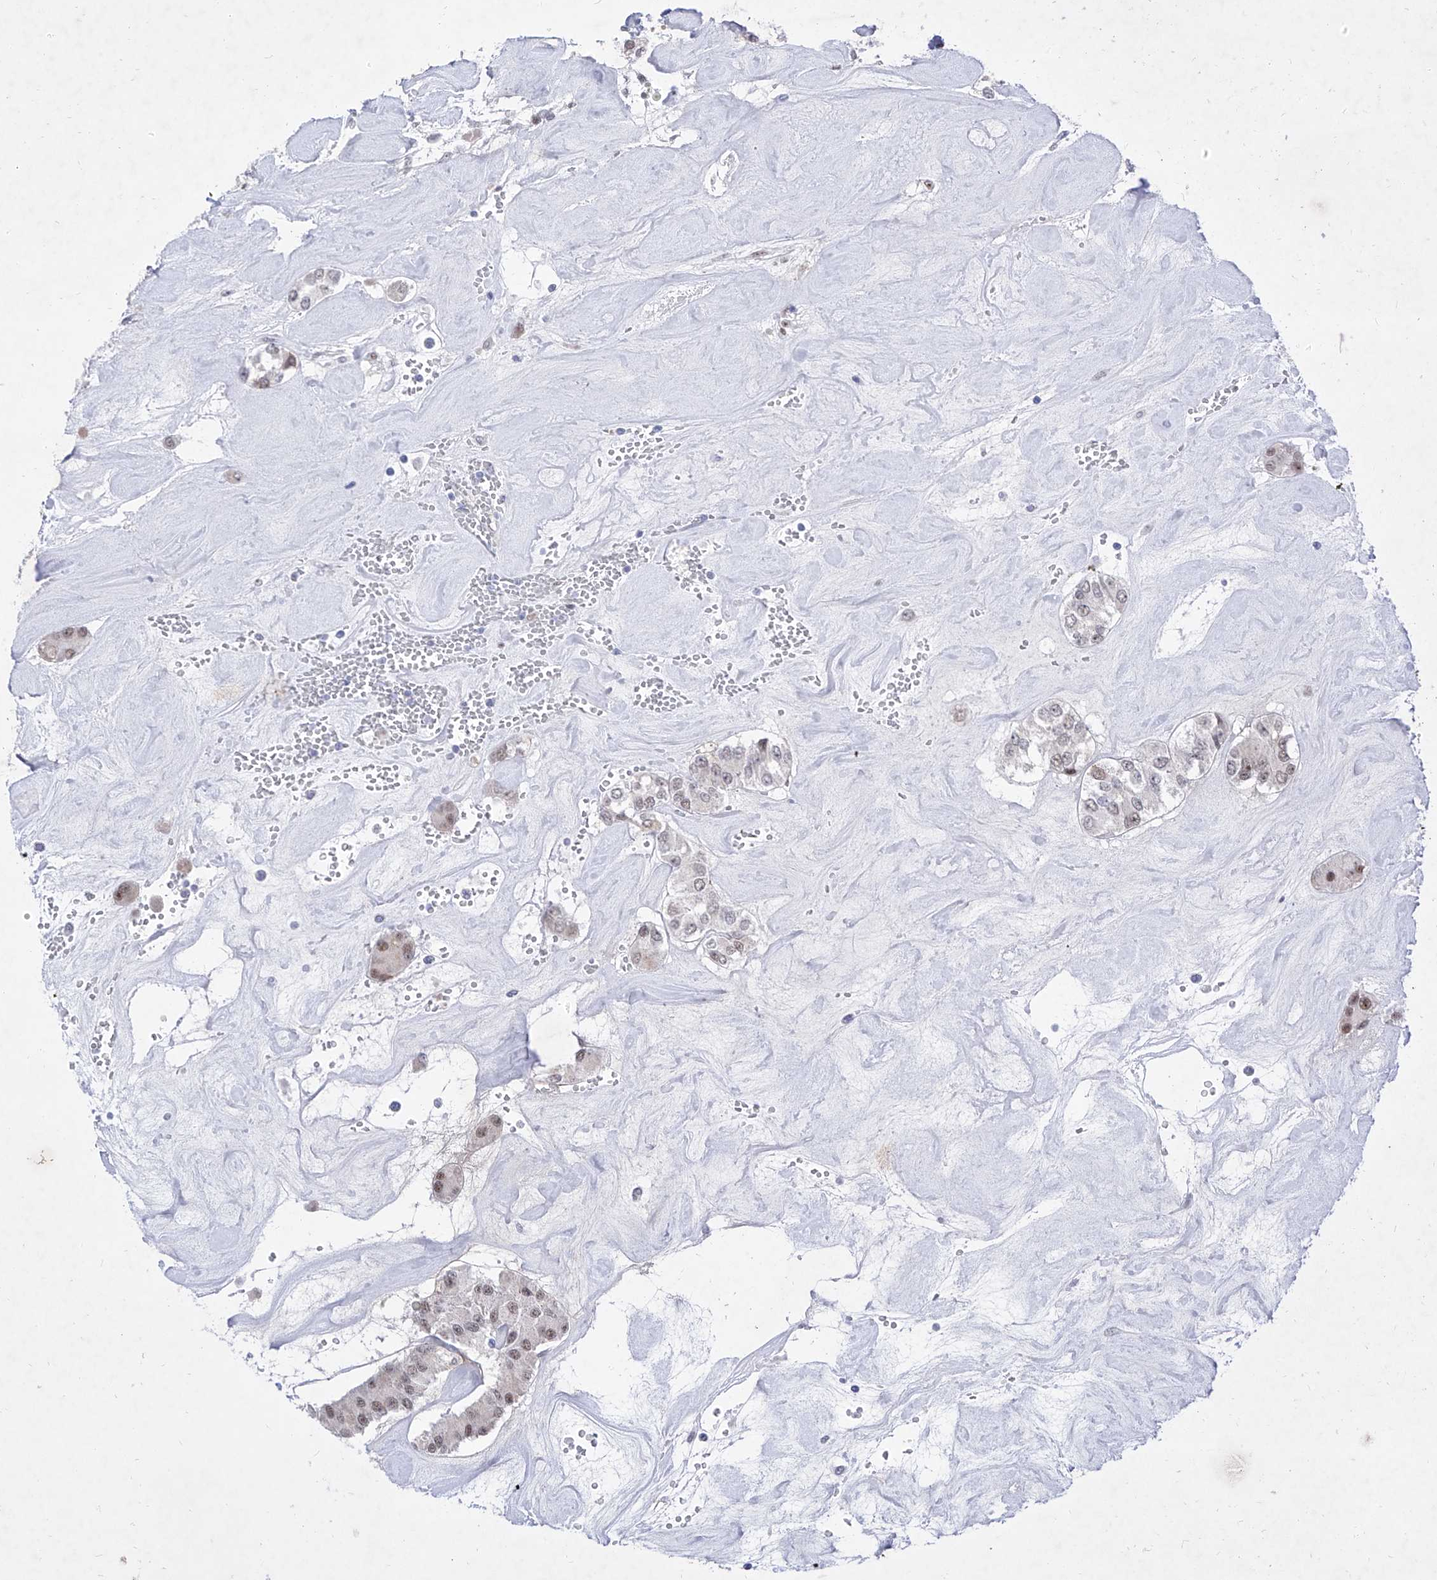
{"staining": {"intensity": "moderate", "quantity": ">75%", "location": "nuclear"}, "tissue": "carcinoid", "cell_type": "Tumor cells", "image_type": "cancer", "snomed": [{"axis": "morphology", "description": "Carcinoid, malignant, NOS"}, {"axis": "topography", "description": "Pancreas"}], "caption": "Immunohistochemical staining of human carcinoid shows medium levels of moderate nuclear protein positivity in about >75% of tumor cells.", "gene": "ATN1", "patient": {"sex": "male", "age": 41}}